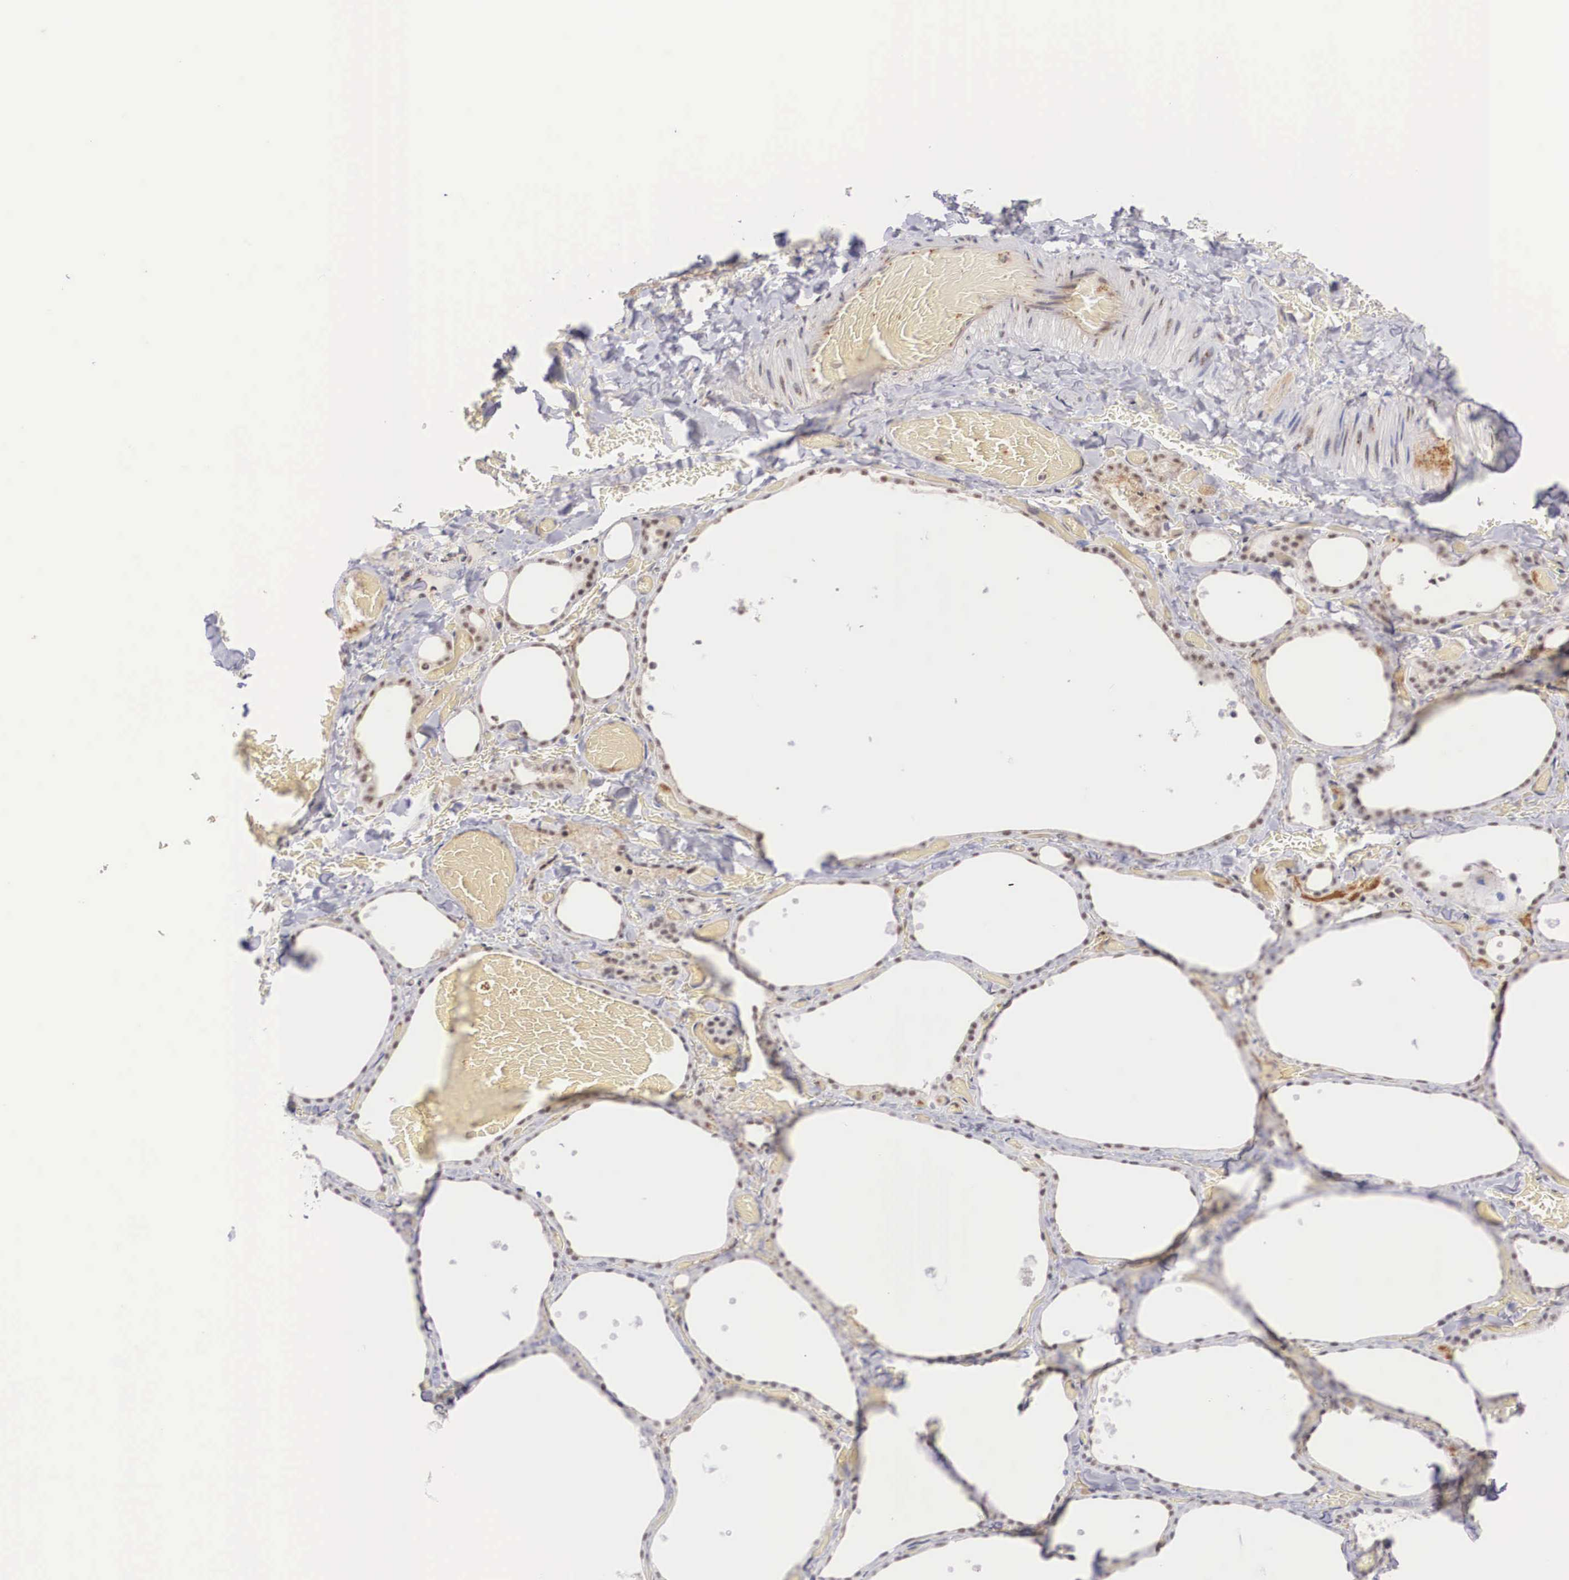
{"staining": {"intensity": "moderate", "quantity": "25%-75%", "location": "nuclear"}, "tissue": "thyroid gland", "cell_type": "Glandular cells", "image_type": "normal", "snomed": [{"axis": "morphology", "description": "Normal tissue, NOS"}, {"axis": "topography", "description": "Thyroid gland"}], "caption": "Immunohistochemical staining of normal thyroid gland shows 25%-75% levels of moderate nuclear protein staining in about 25%-75% of glandular cells. (DAB = brown stain, brightfield microscopy at high magnification).", "gene": "NR4A2", "patient": {"sex": "male", "age": 34}}